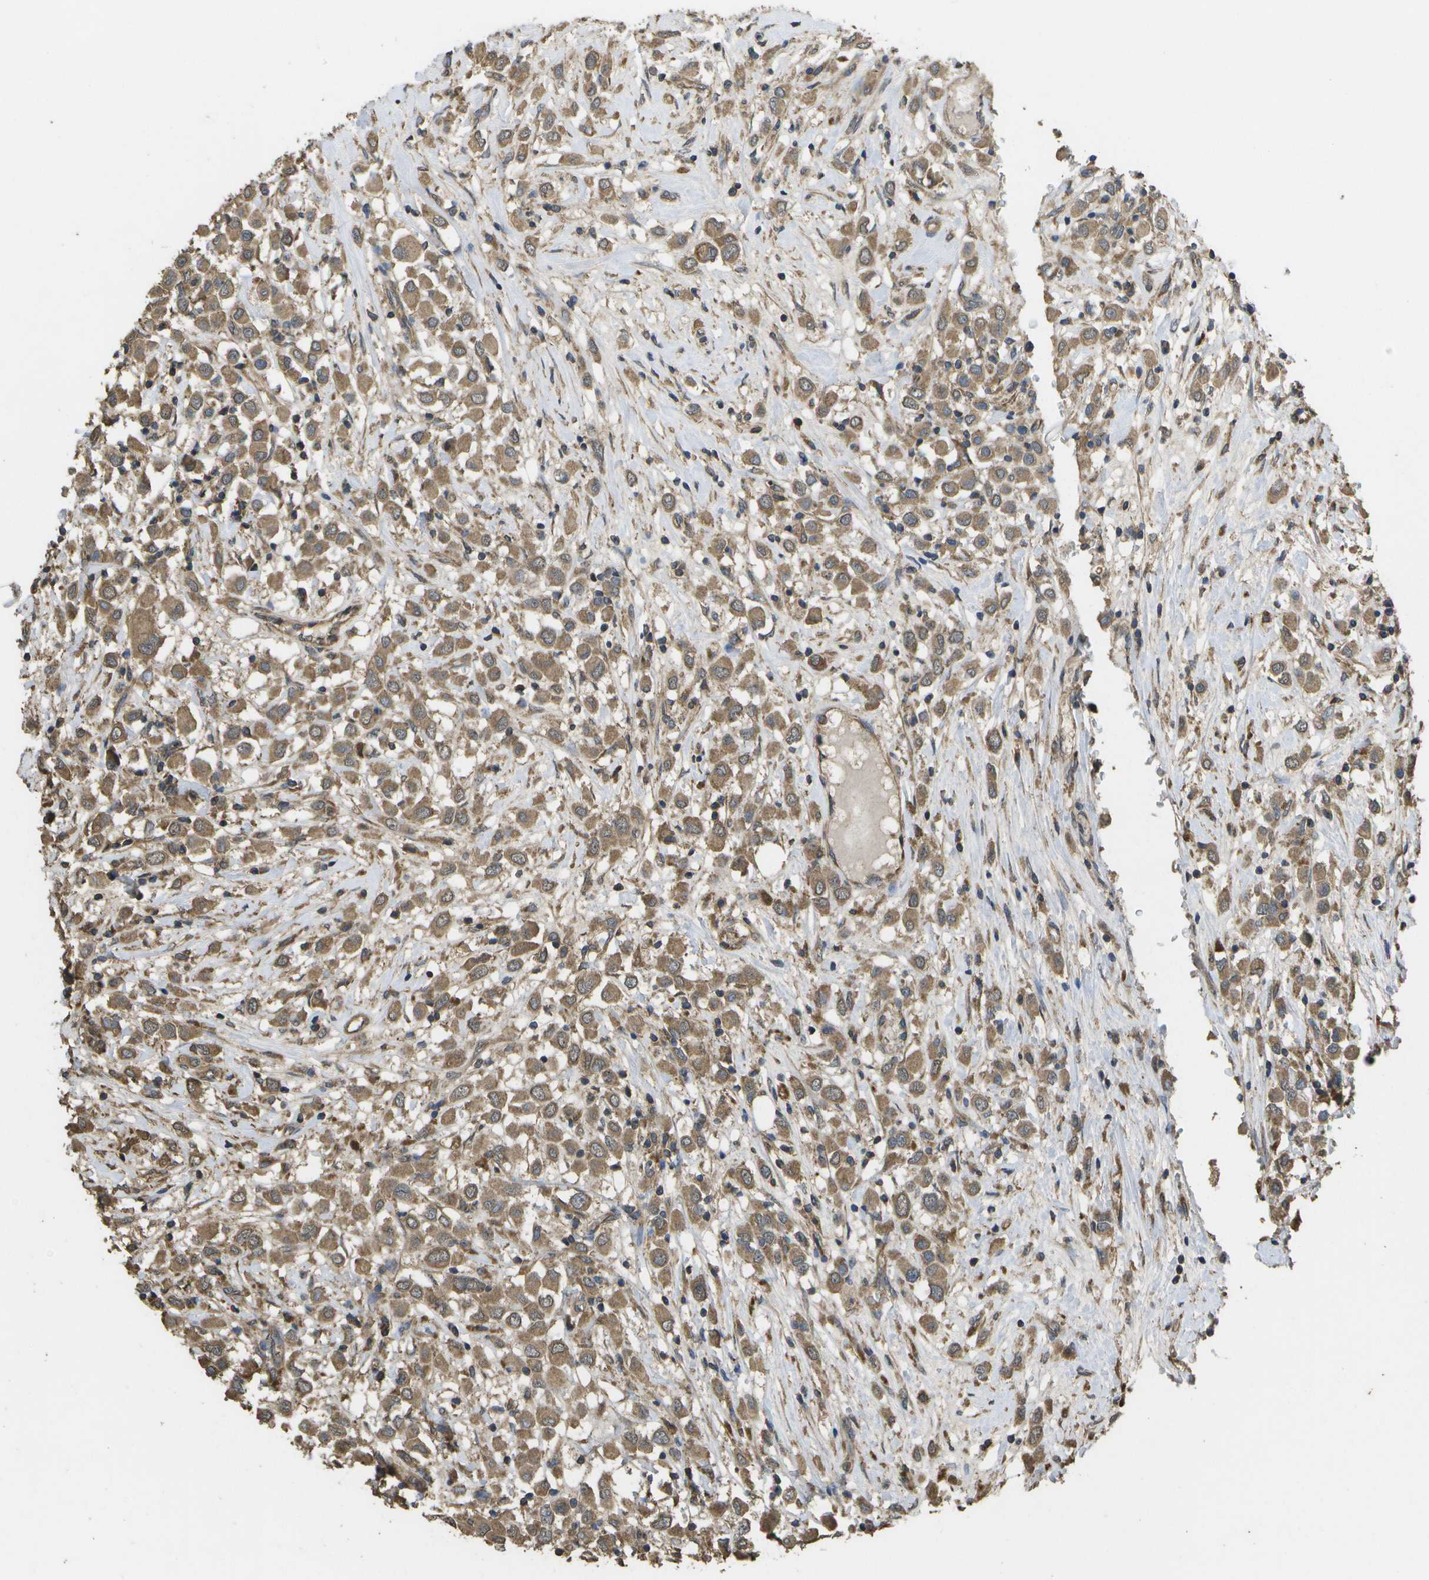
{"staining": {"intensity": "moderate", "quantity": ">75%", "location": "cytoplasmic/membranous"}, "tissue": "breast cancer", "cell_type": "Tumor cells", "image_type": "cancer", "snomed": [{"axis": "morphology", "description": "Duct carcinoma"}, {"axis": "topography", "description": "Breast"}], "caption": "Approximately >75% of tumor cells in infiltrating ductal carcinoma (breast) exhibit moderate cytoplasmic/membranous protein positivity as visualized by brown immunohistochemical staining.", "gene": "SACS", "patient": {"sex": "female", "age": 61}}